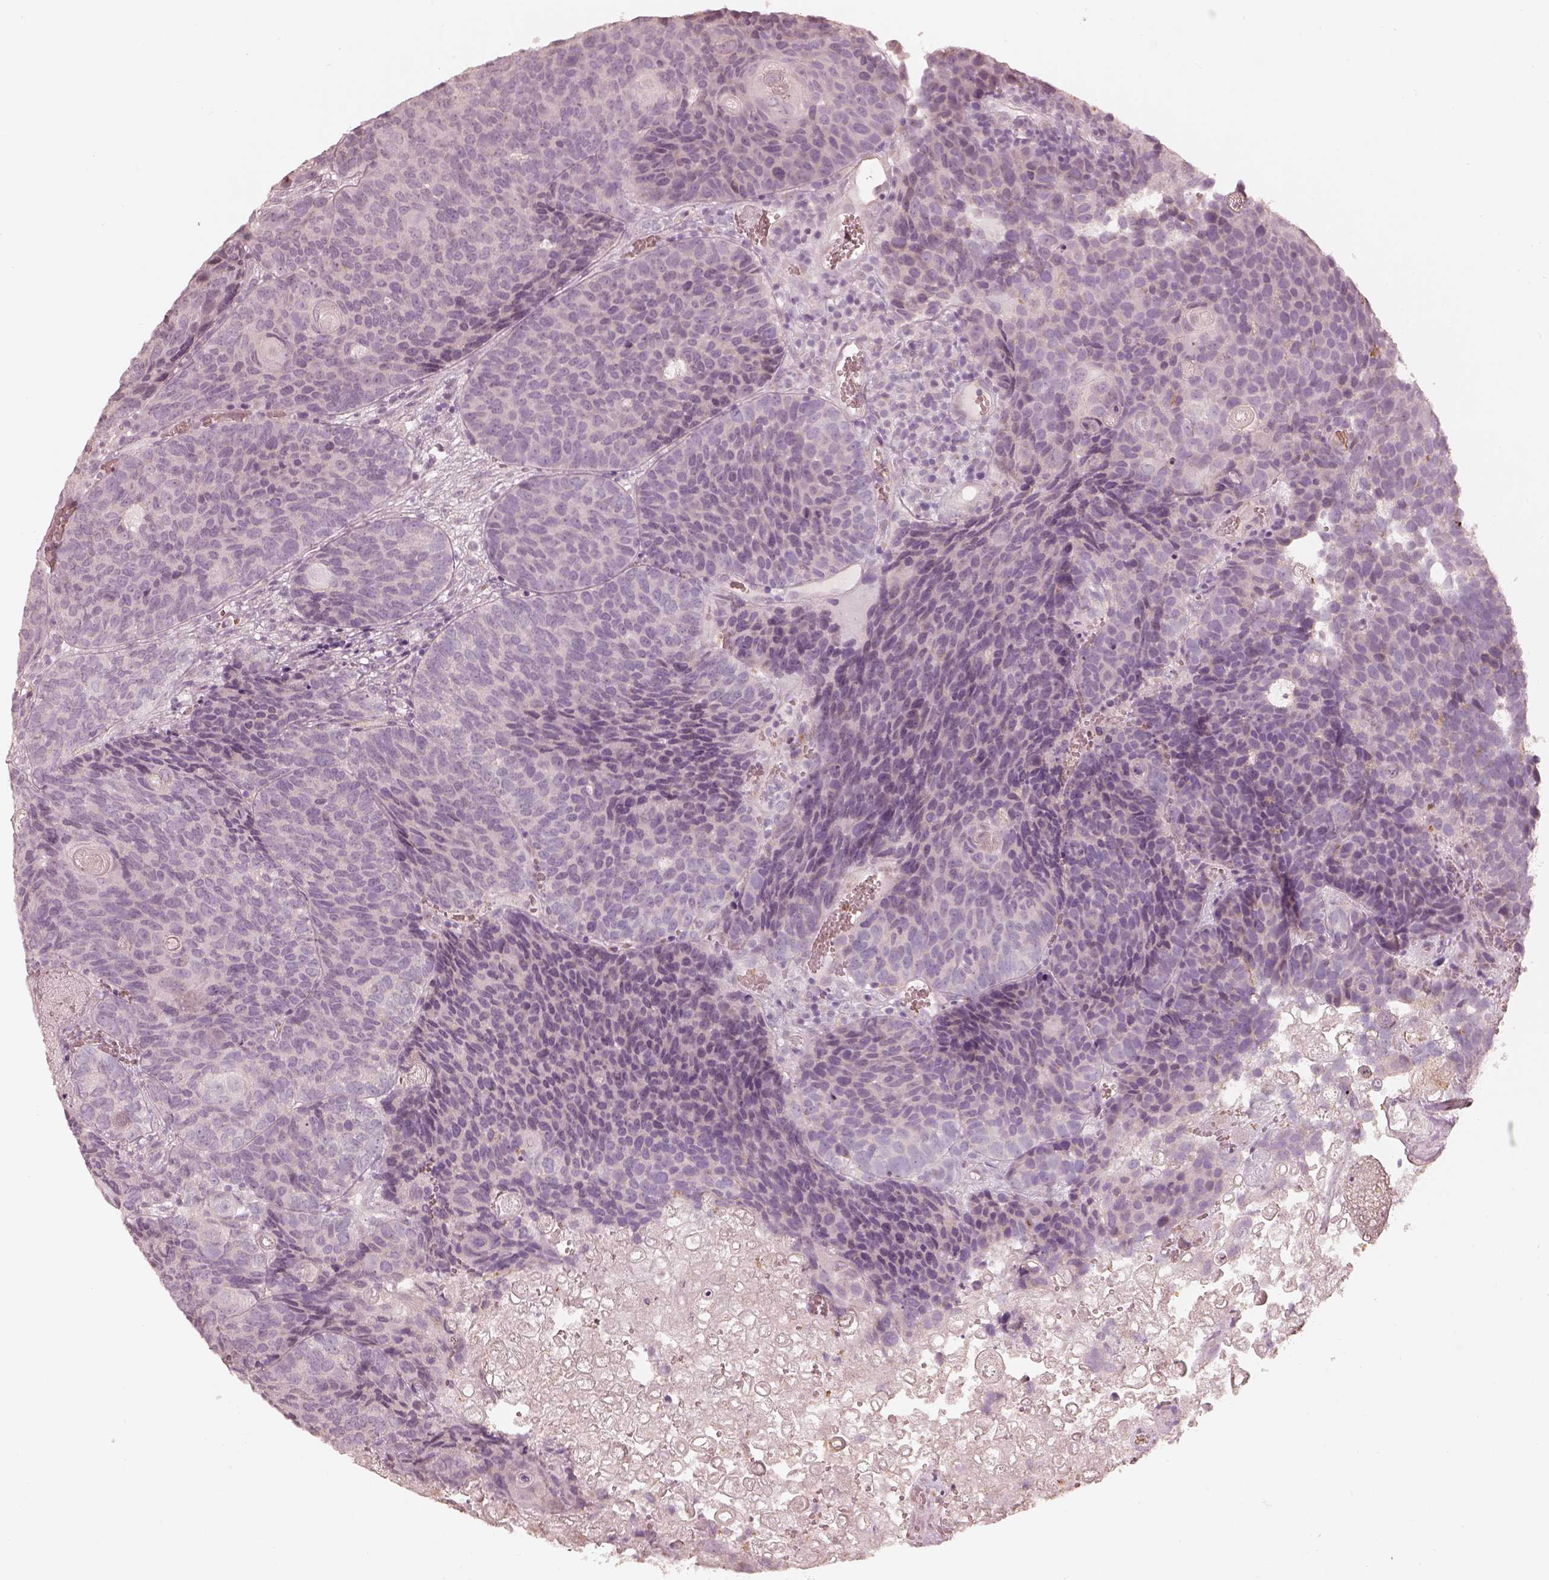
{"staining": {"intensity": "negative", "quantity": "none", "location": "none"}, "tissue": "urothelial cancer", "cell_type": "Tumor cells", "image_type": "cancer", "snomed": [{"axis": "morphology", "description": "Urothelial carcinoma, Low grade"}, {"axis": "topography", "description": "Urinary bladder"}], "caption": "Tumor cells show no significant protein positivity in urothelial cancer.", "gene": "ANKLE1", "patient": {"sex": "female", "age": 62}}